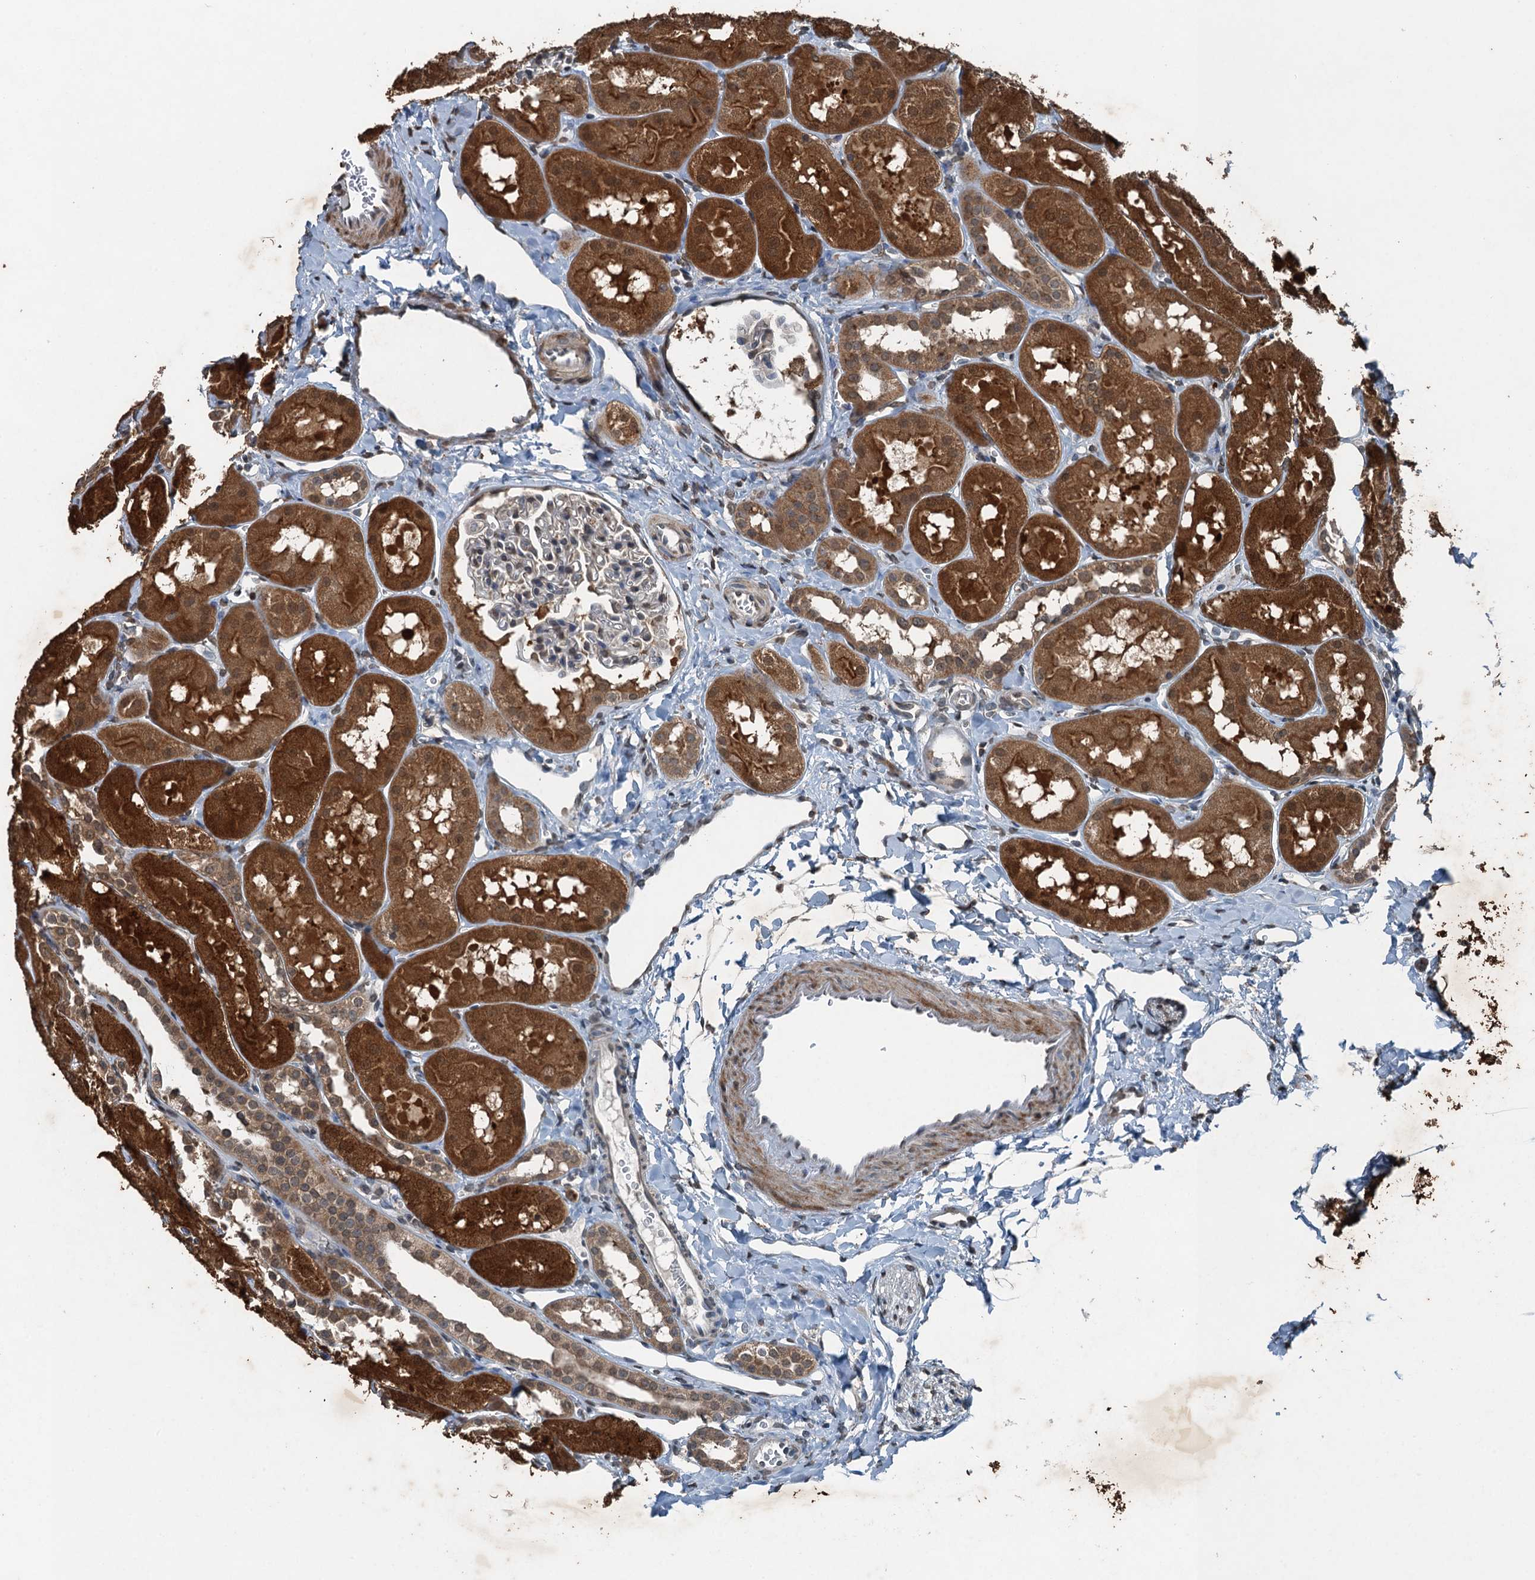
{"staining": {"intensity": "moderate", "quantity": "<25%", "location": "cytoplasmic/membranous"}, "tissue": "kidney", "cell_type": "Cells in glomeruli", "image_type": "normal", "snomed": [{"axis": "morphology", "description": "Normal tissue, NOS"}, {"axis": "topography", "description": "Kidney"}, {"axis": "topography", "description": "Urinary bladder"}], "caption": "Protein expression analysis of normal human kidney reveals moderate cytoplasmic/membranous positivity in about <25% of cells in glomeruli. (IHC, brightfield microscopy, high magnification).", "gene": "TCTN1", "patient": {"sex": "male", "age": 16}}